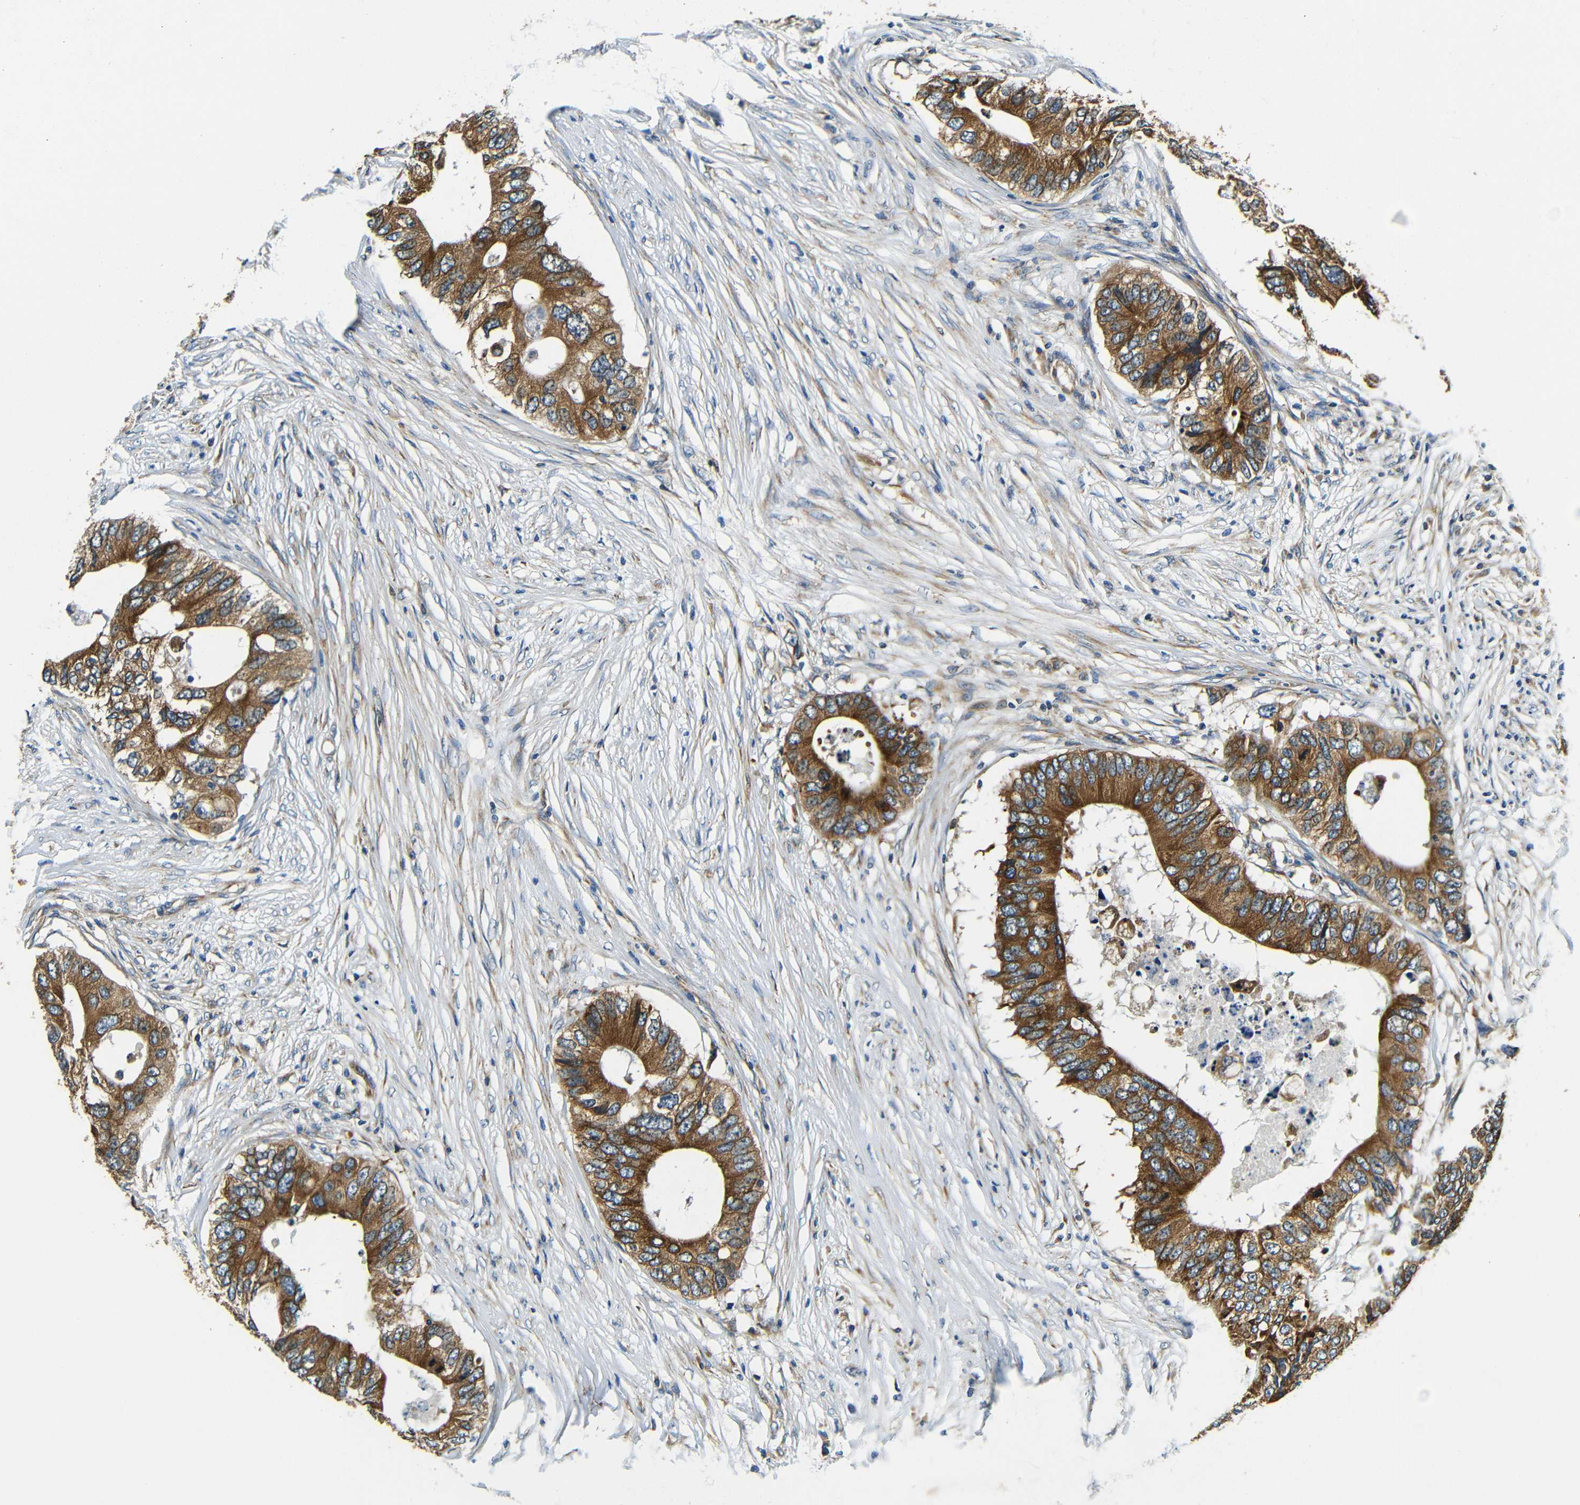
{"staining": {"intensity": "strong", "quantity": ">75%", "location": "cytoplasmic/membranous"}, "tissue": "colorectal cancer", "cell_type": "Tumor cells", "image_type": "cancer", "snomed": [{"axis": "morphology", "description": "Adenocarcinoma, NOS"}, {"axis": "topography", "description": "Colon"}], "caption": "Immunohistochemical staining of human adenocarcinoma (colorectal) shows high levels of strong cytoplasmic/membranous protein expression in about >75% of tumor cells. The protein of interest is stained brown, and the nuclei are stained in blue (DAB IHC with brightfield microscopy, high magnification).", "gene": "VAPB", "patient": {"sex": "male", "age": 71}}